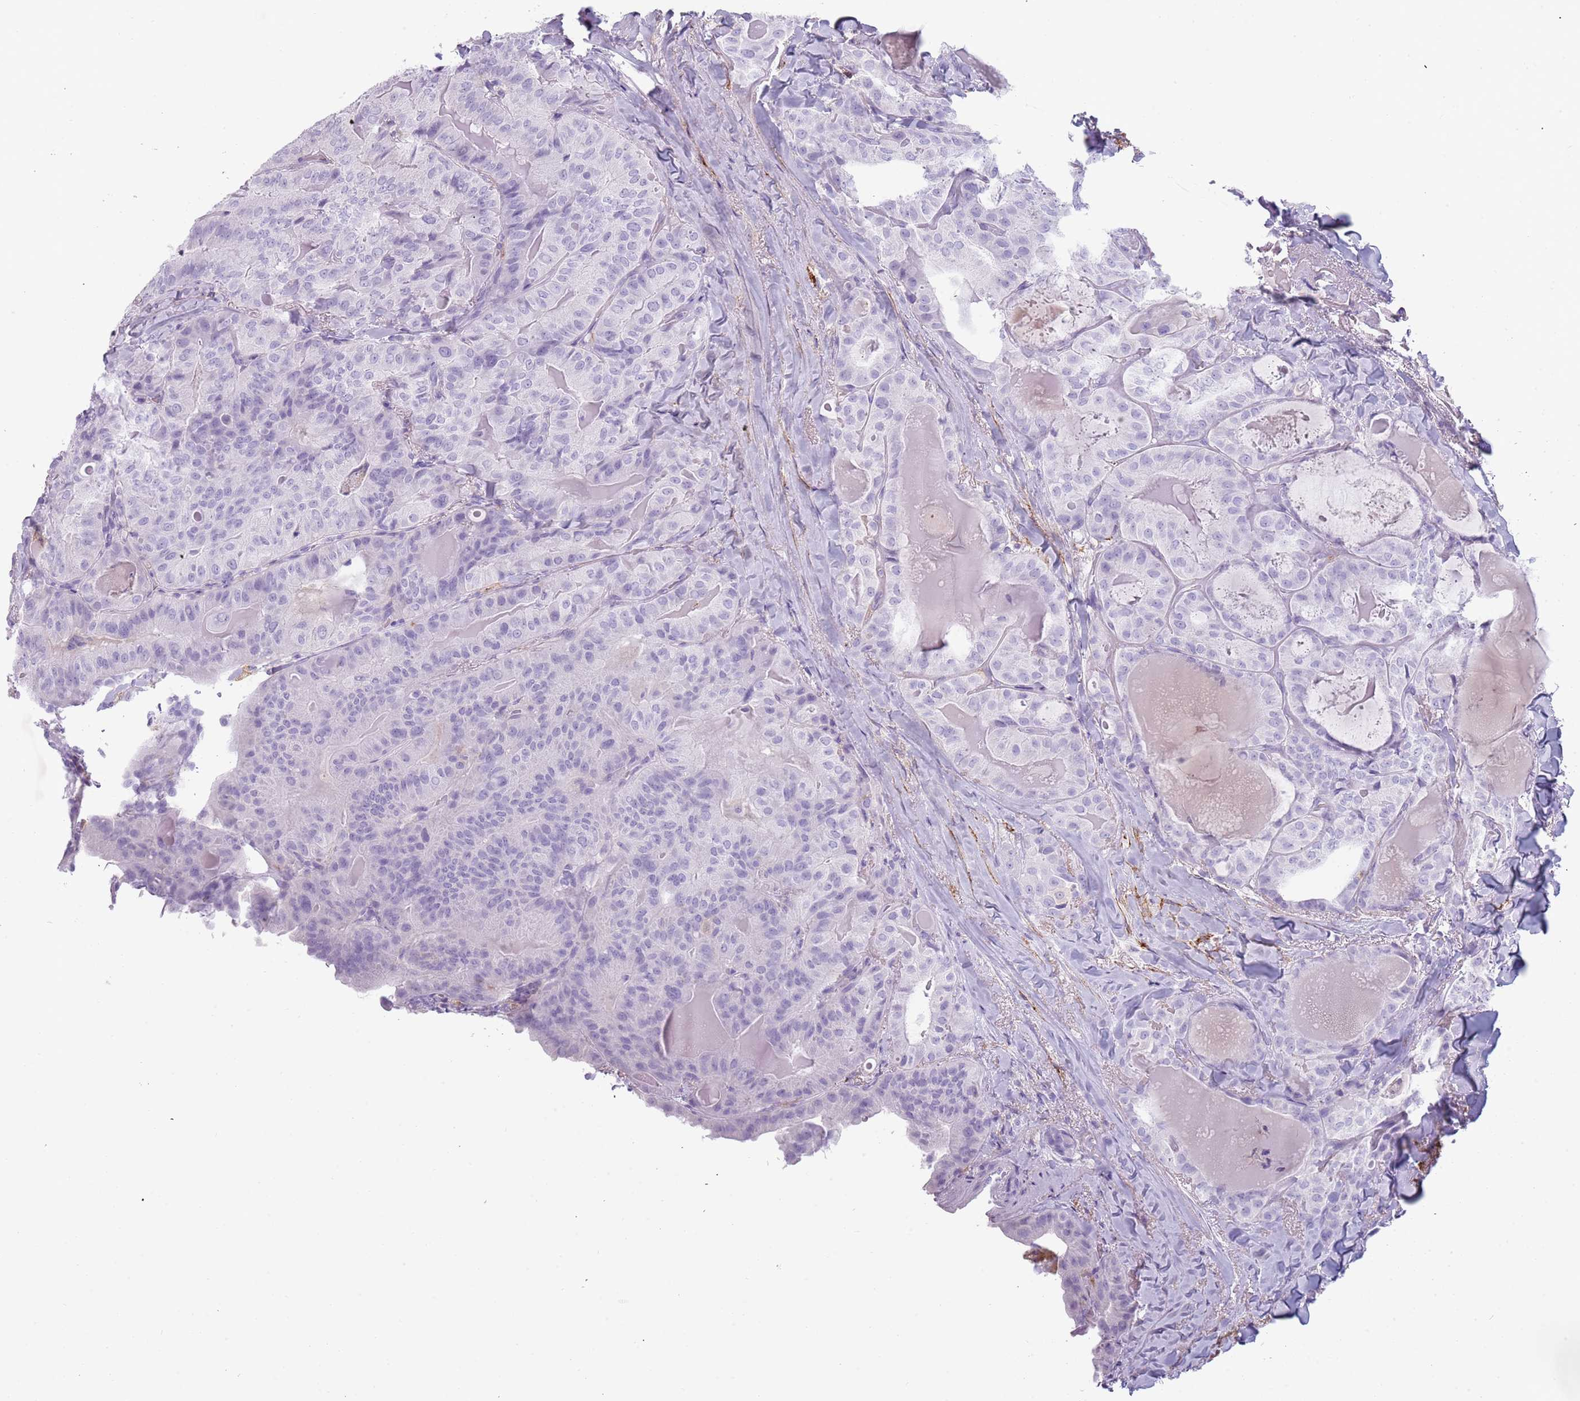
{"staining": {"intensity": "negative", "quantity": "none", "location": "none"}, "tissue": "thyroid cancer", "cell_type": "Tumor cells", "image_type": "cancer", "snomed": [{"axis": "morphology", "description": "Papillary adenocarcinoma, NOS"}, {"axis": "topography", "description": "Thyroid gland"}], "caption": "Thyroid papillary adenocarcinoma was stained to show a protein in brown. There is no significant expression in tumor cells. Brightfield microscopy of IHC stained with DAB (brown) and hematoxylin (blue), captured at high magnification.", "gene": "COLEC12", "patient": {"sex": "female", "age": 68}}